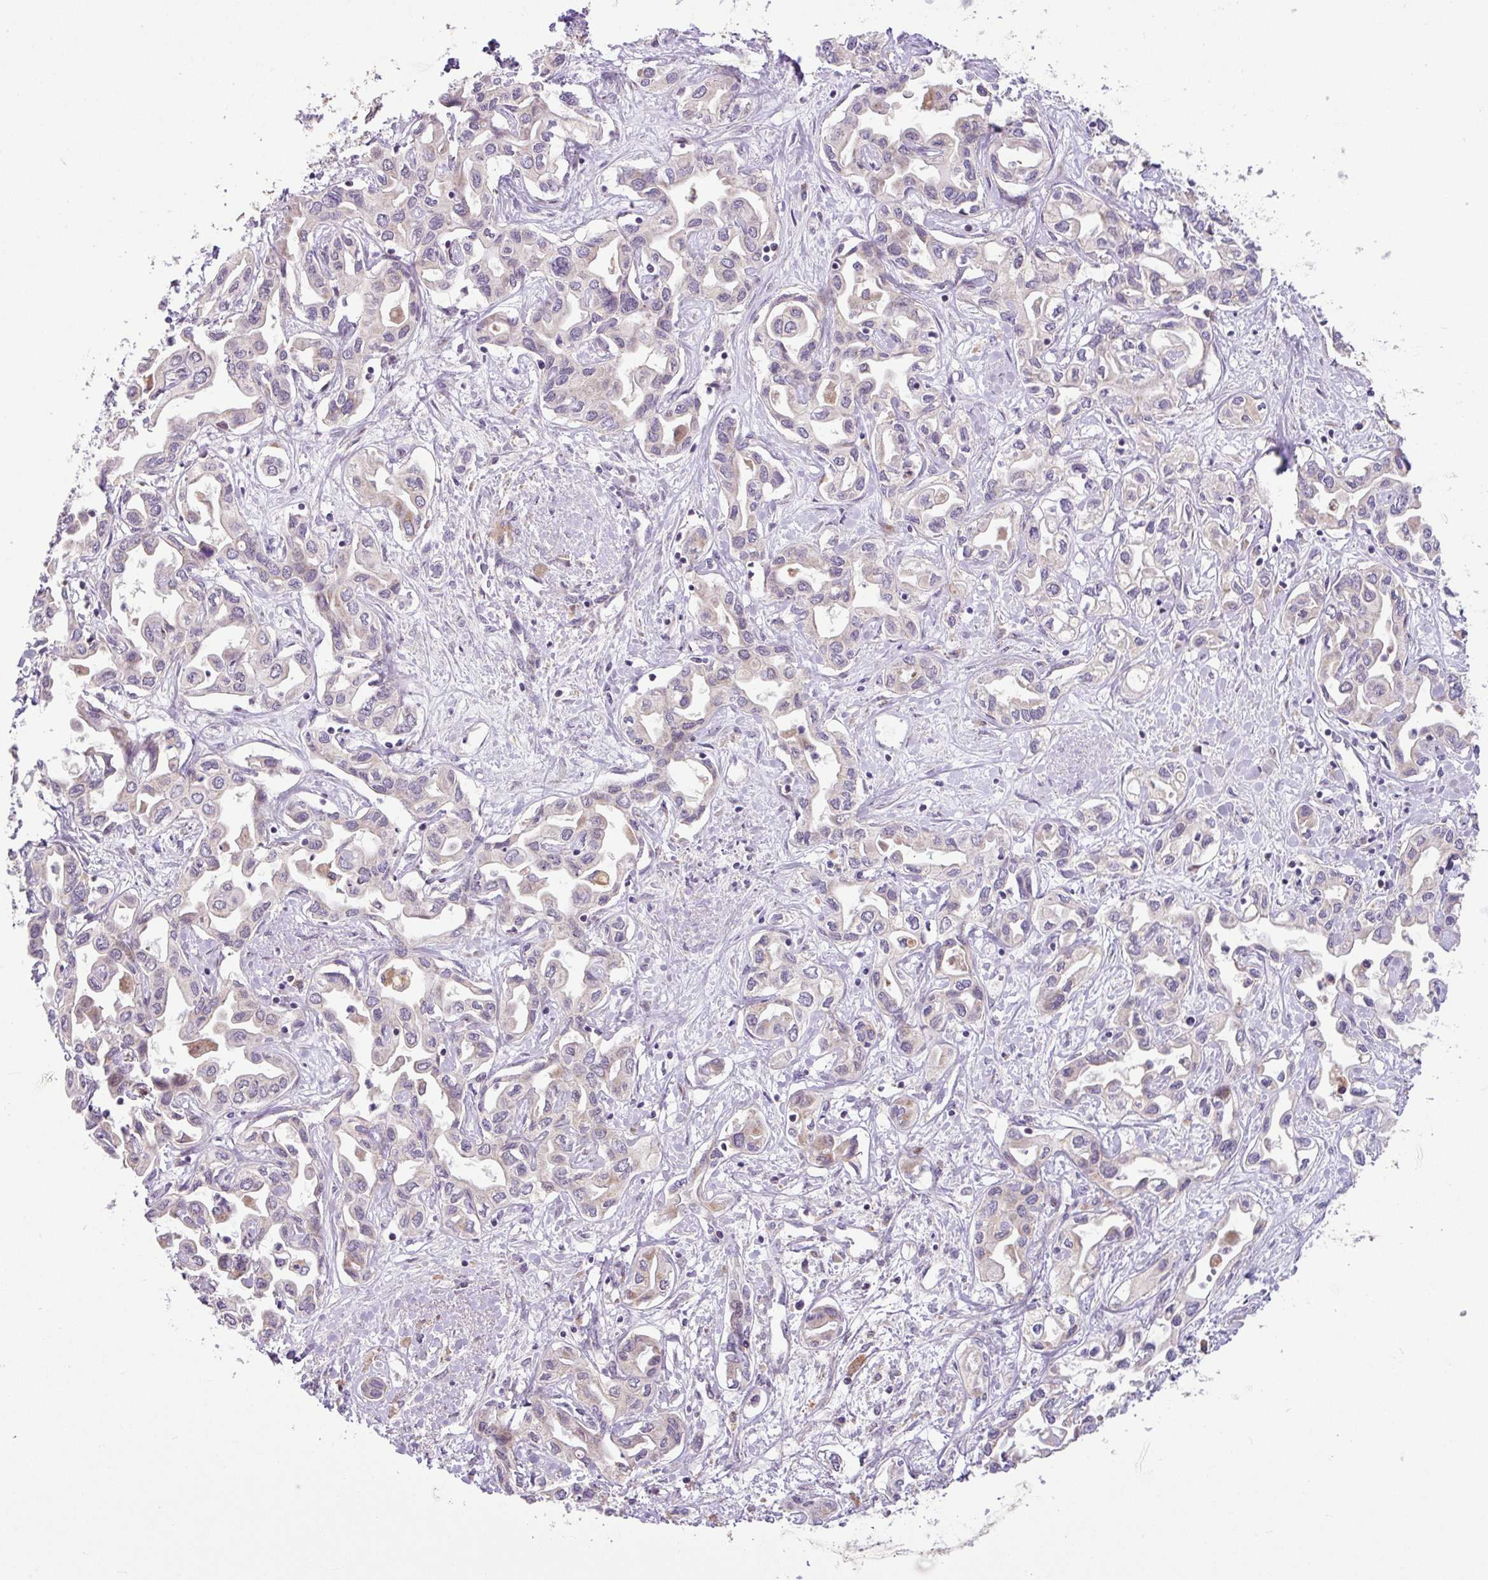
{"staining": {"intensity": "negative", "quantity": "none", "location": "none"}, "tissue": "liver cancer", "cell_type": "Tumor cells", "image_type": "cancer", "snomed": [{"axis": "morphology", "description": "Cholangiocarcinoma"}, {"axis": "topography", "description": "Liver"}], "caption": "This is an immunohistochemistry histopathology image of human liver cancer (cholangiocarcinoma). There is no staining in tumor cells.", "gene": "SARS2", "patient": {"sex": "female", "age": 64}}